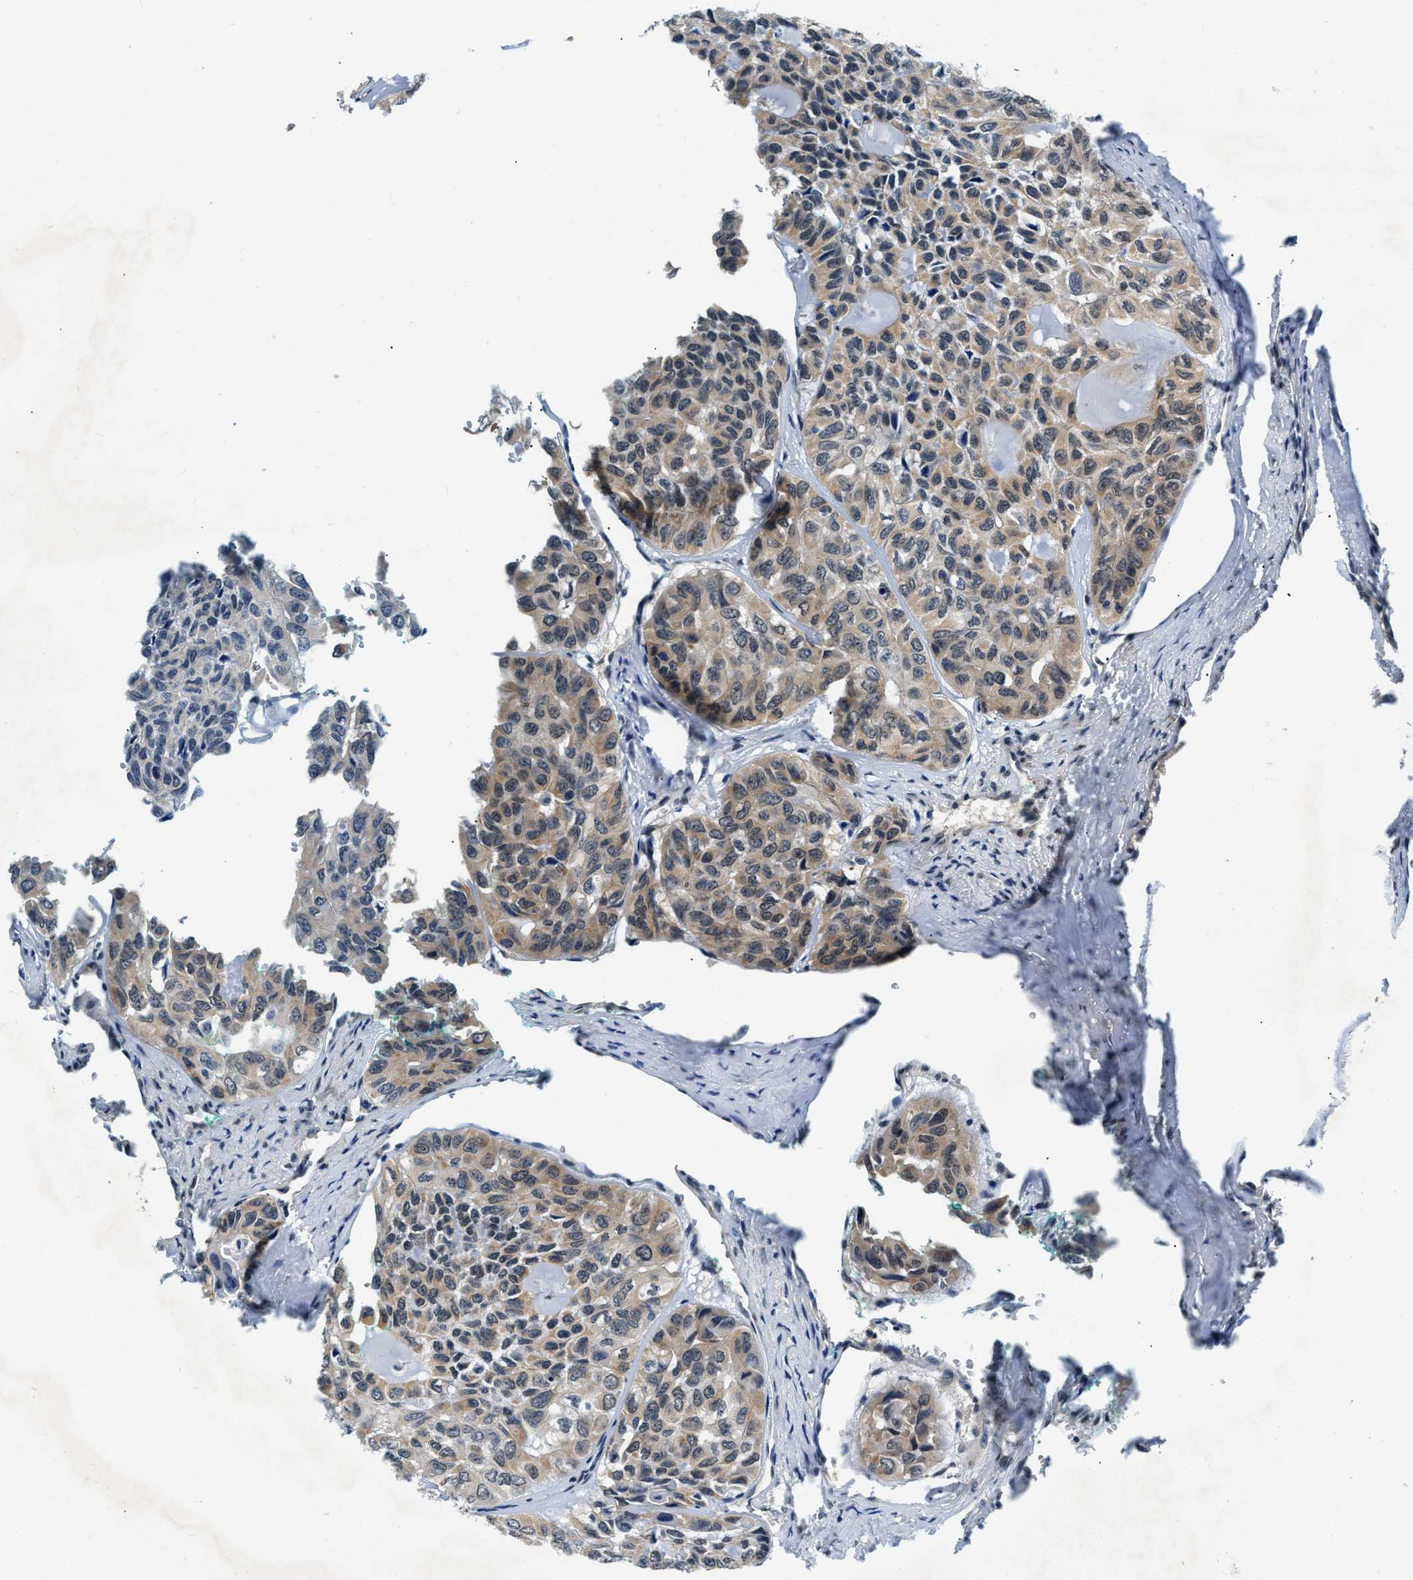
{"staining": {"intensity": "moderate", "quantity": ">75%", "location": "cytoplasmic/membranous,nuclear"}, "tissue": "head and neck cancer", "cell_type": "Tumor cells", "image_type": "cancer", "snomed": [{"axis": "morphology", "description": "Adenocarcinoma, NOS"}, {"axis": "topography", "description": "Salivary gland, NOS"}, {"axis": "topography", "description": "Head-Neck"}], "caption": "Head and neck cancer stained for a protein (brown) displays moderate cytoplasmic/membranous and nuclear positive staining in about >75% of tumor cells.", "gene": "SMAD4", "patient": {"sex": "female", "age": 76}}